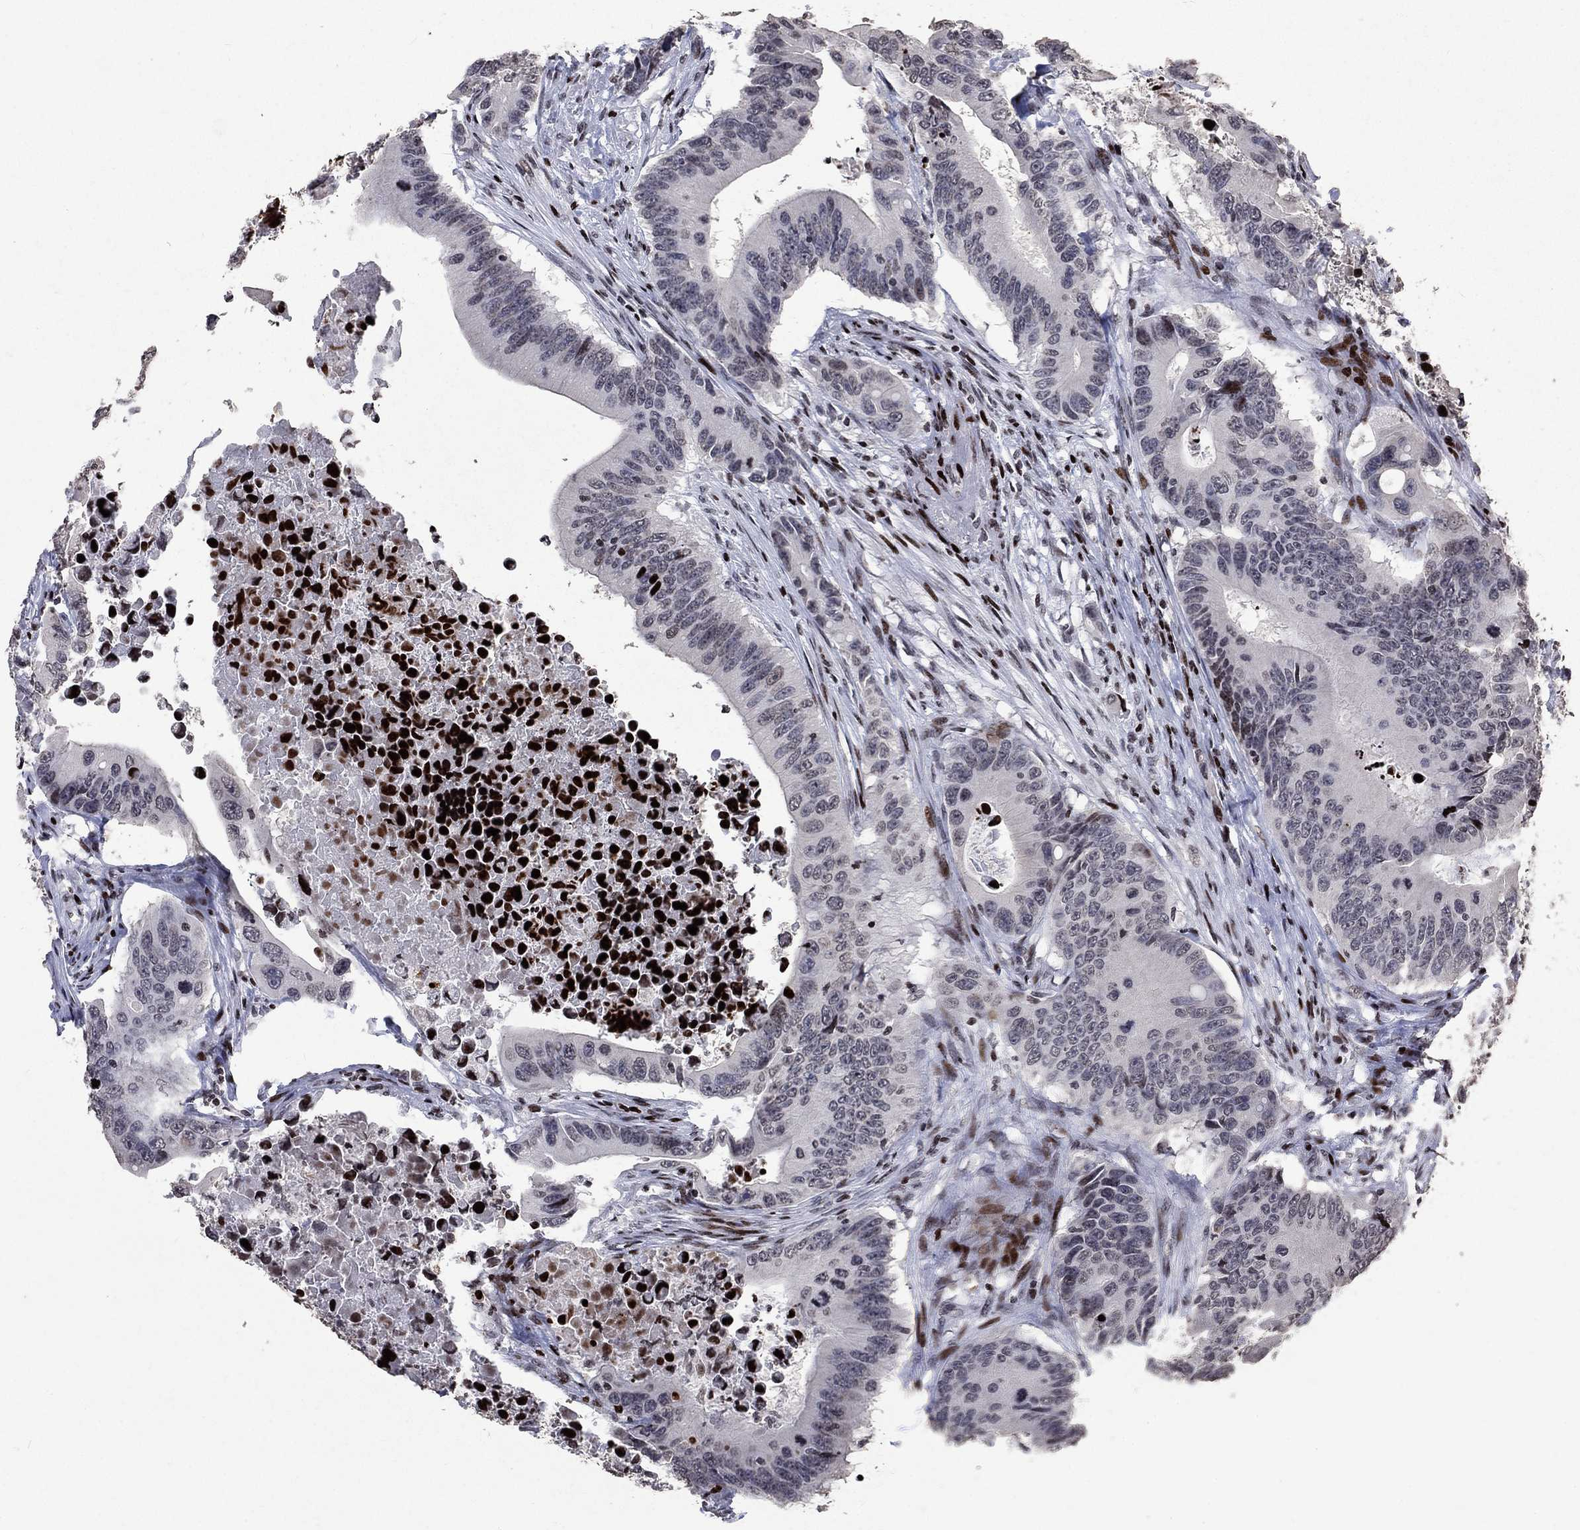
{"staining": {"intensity": "negative", "quantity": "none", "location": "none"}, "tissue": "colorectal cancer", "cell_type": "Tumor cells", "image_type": "cancer", "snomed": [{"axis": "morphology", "description": "Adenocarcinoma, NOS"}, {"axis": "topography", "description": "Colon"}], "caption": "The photomicrograph shows no staining of tumor cells in colorectal cancer (adenocarcinoma). Brightfield microscopy of immunohistochemistry stained with DAB (3,3'-diaminobenzidine) (brown) and hematoxylin (blue), captured at high magnification.", "gene": "SRSF3", "patient": {"sex": "female", "age": 90}}